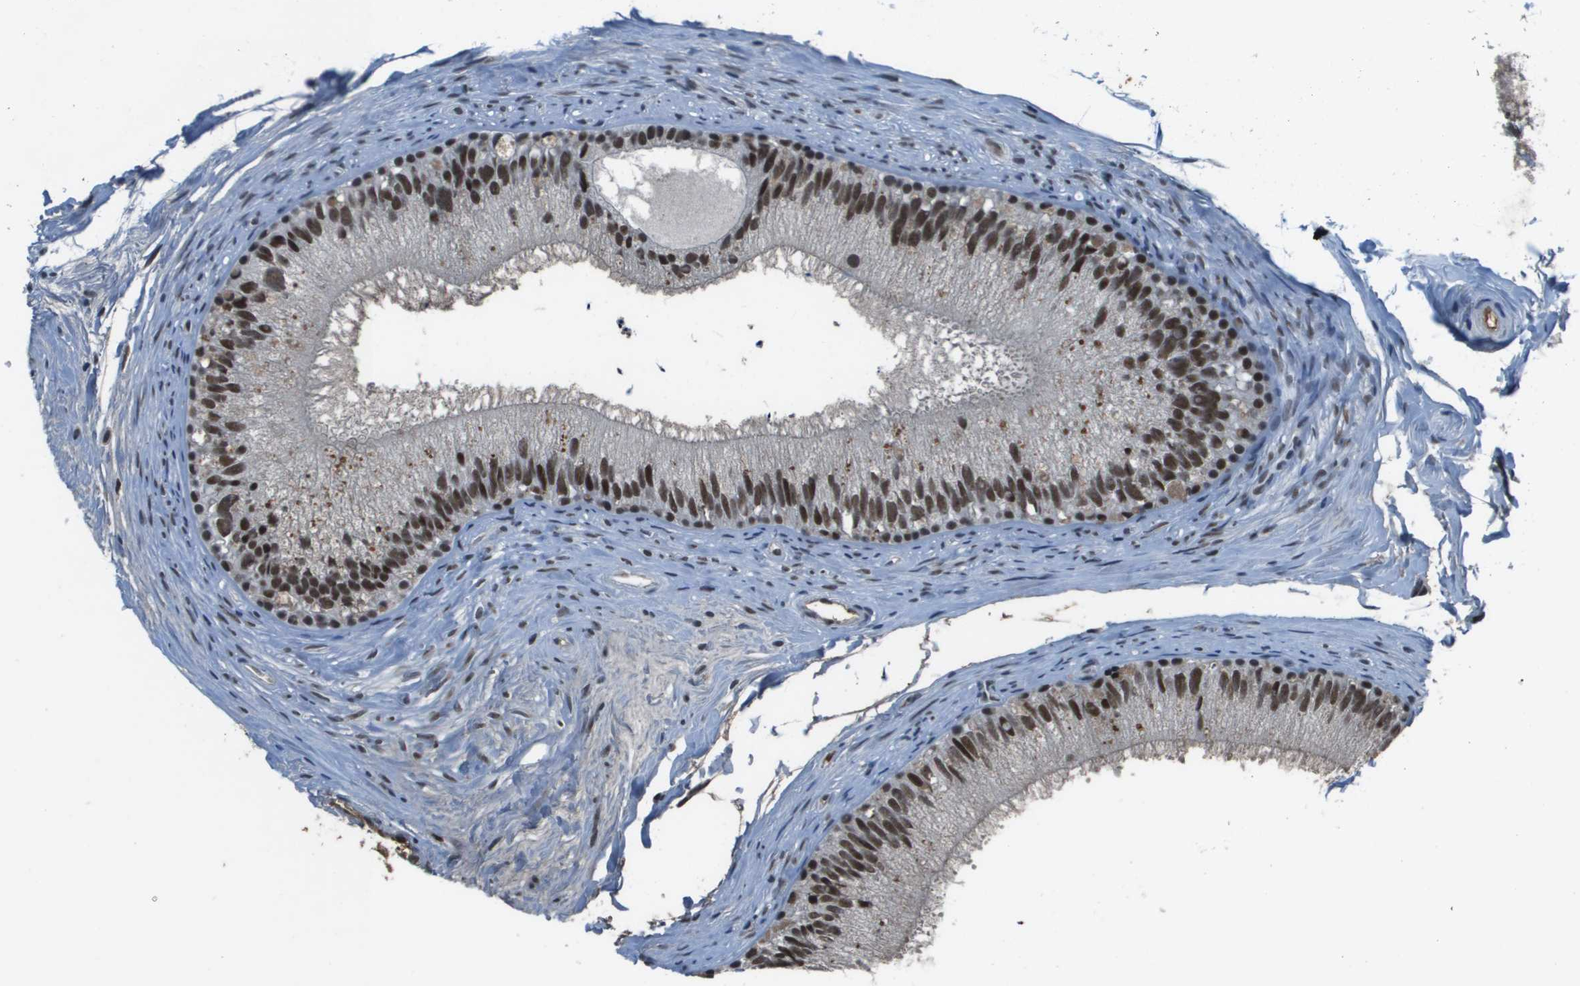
{"staining": {"intensity": "strong", "quantity": ">75%", "location": "nuclear"}, "tissue": "epididymis", "cell_type": "Glandular cells", "image_type": "normal", "snomed": [{"axis": "morphology", "description": "Normal tissue, NOS"}, {"axis": "topography", "description": "Epididymis"}], "caption": "Normal epididymis was stained to show a protein in brown. There is high levels of strong nuclear staining in approximately >75% of glandular cells.", "gene": "THRAP3", "patient": {"sex": "male", "age": 56}}